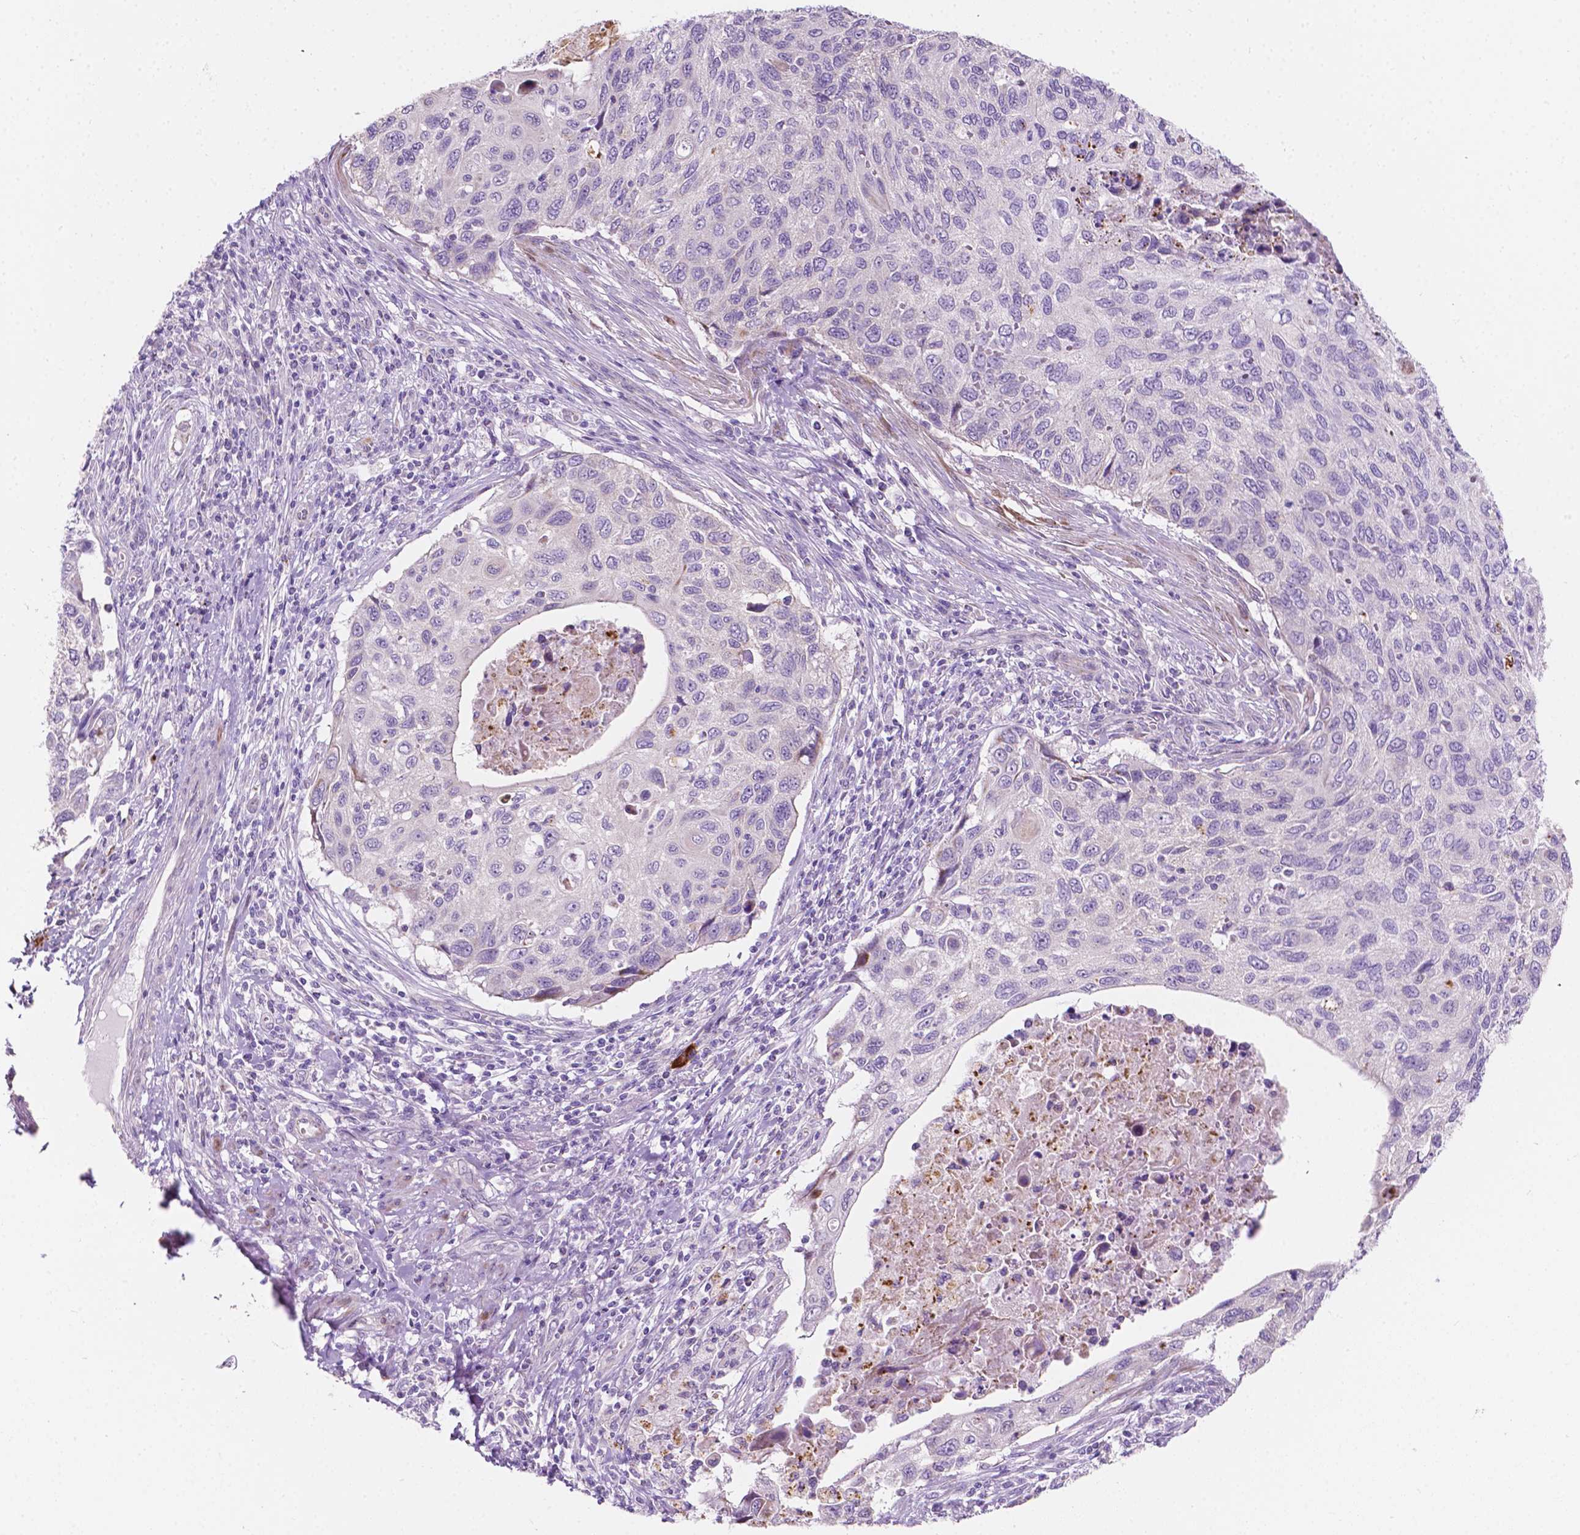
{"staining": {"intensity": "negative", "quantity": "none", "location": "none"}, "tissue": "cervical cancer", "cell_type": "Tumor cells", "image_type": "cancer", "snomed": [{"axis": "morphology", "description": "Squamous cell carcinoma, NOS"}, {"axis": "topography", "description": "Cervix"}], "caption": "Immunohistochemistry of human cervical squamous cell carcinoma reveals no staining in tumor cells.", "gene": "NOS1AP", "patient": {"sex": "female", "age": 70}}